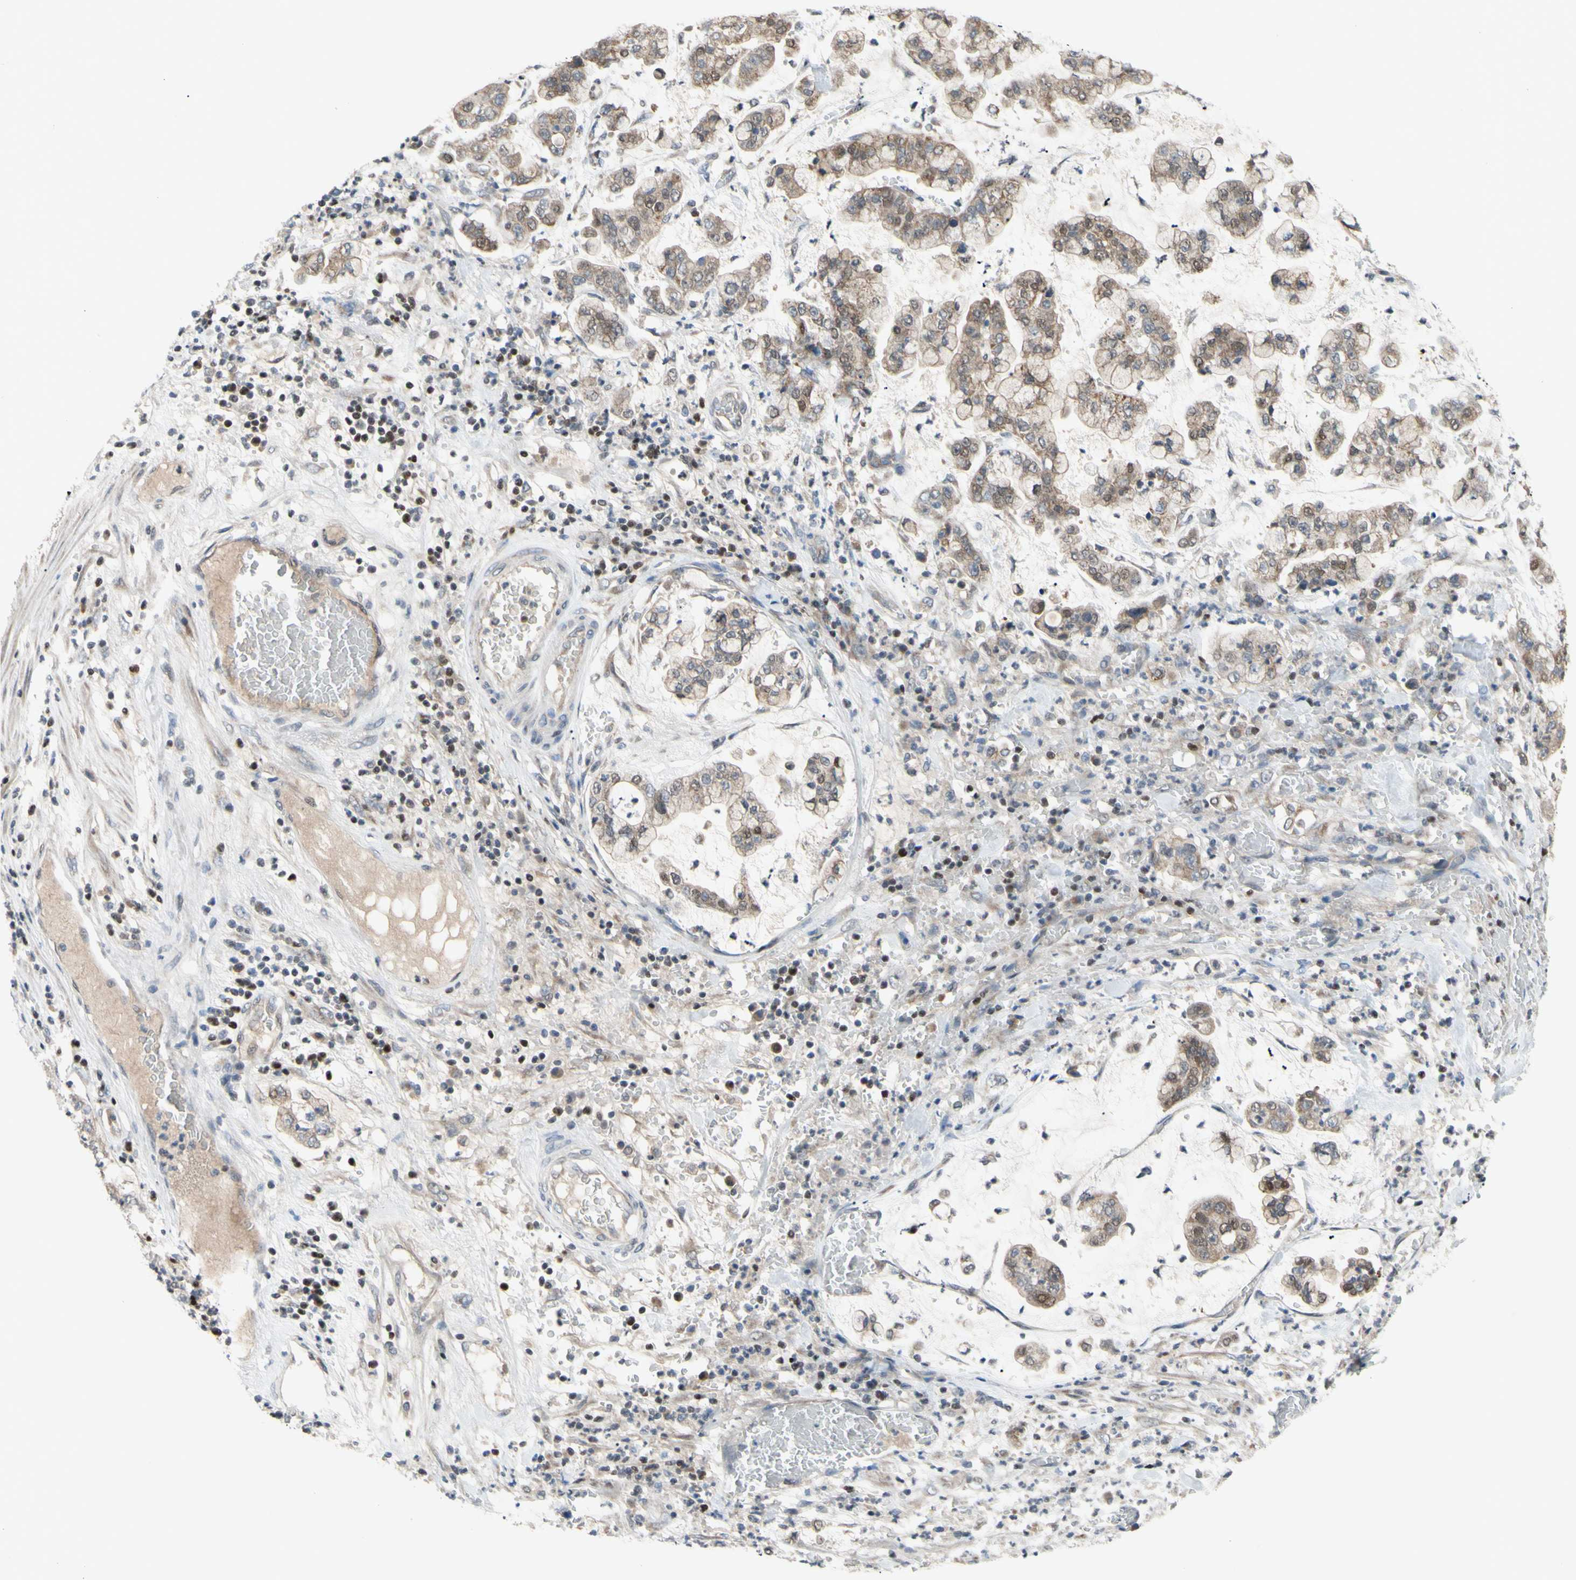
{"staining": {"intensity": "weak", "quantity": ">75%", "location": "cytoplasmic/membranous"}, "tissue": "stomach cancer", "cell_type": "Tumor cells", "image_type": "cancer", "snomed": [{"axis": "morphology", "description": "Normal tissue, NOS"}, {"axis": "morphology", "description": "Adenocarcinoma, NOS"}, {"axis": "topography", "description": "Stomach, upper"}, {"axis": "topography", "description": "Stomach"}], "caption": "A low amount of weak cytoplasmic/membranous staining is seen in about >75% of tumor cells in adenocarcinoma (stomach) tissue.", "gene": "SP4", "patient": {"sex": "male", "age": 76}}